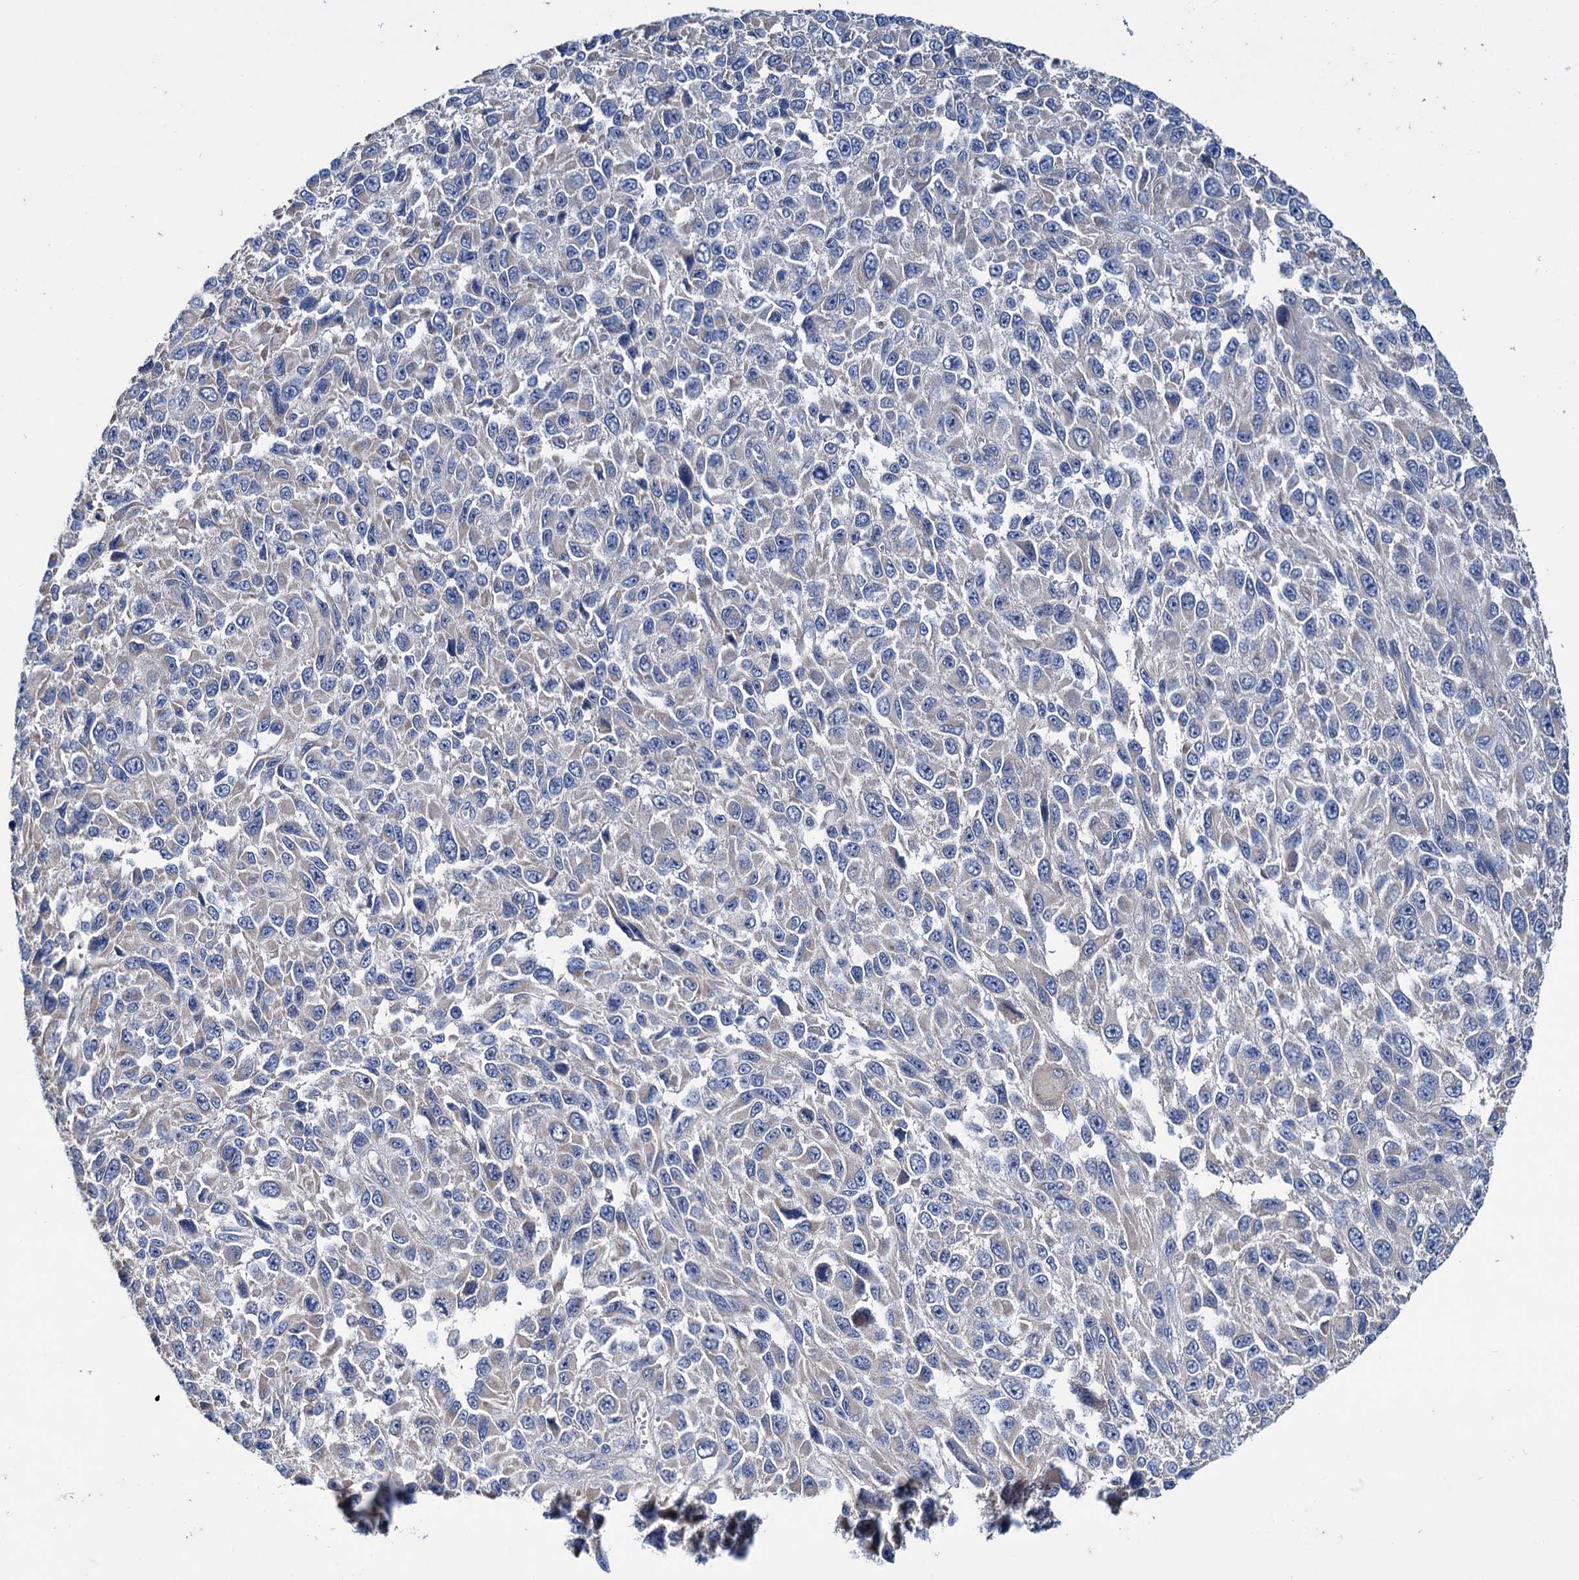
{"staining": {"intensity": "negative", "quantity": "none", "location": "none"}, "tissue": "melanoma", "cell_type": "Tumor cells", "image_type": "cancer", "snomed": [{"axis": "morphology", "description": "Normal tissue, NOS"}, {"axis": "morphology", "description": "Malignant melanoma, NOS"}, {"axis": "topography", "description": "Skin"}], "caption": "Human melanoma stained for a protein using immunohistochemistry exhibits no expression in tumor cells.", "gene": "EYA4", "patient": {"sex": "female", "age": 96}}